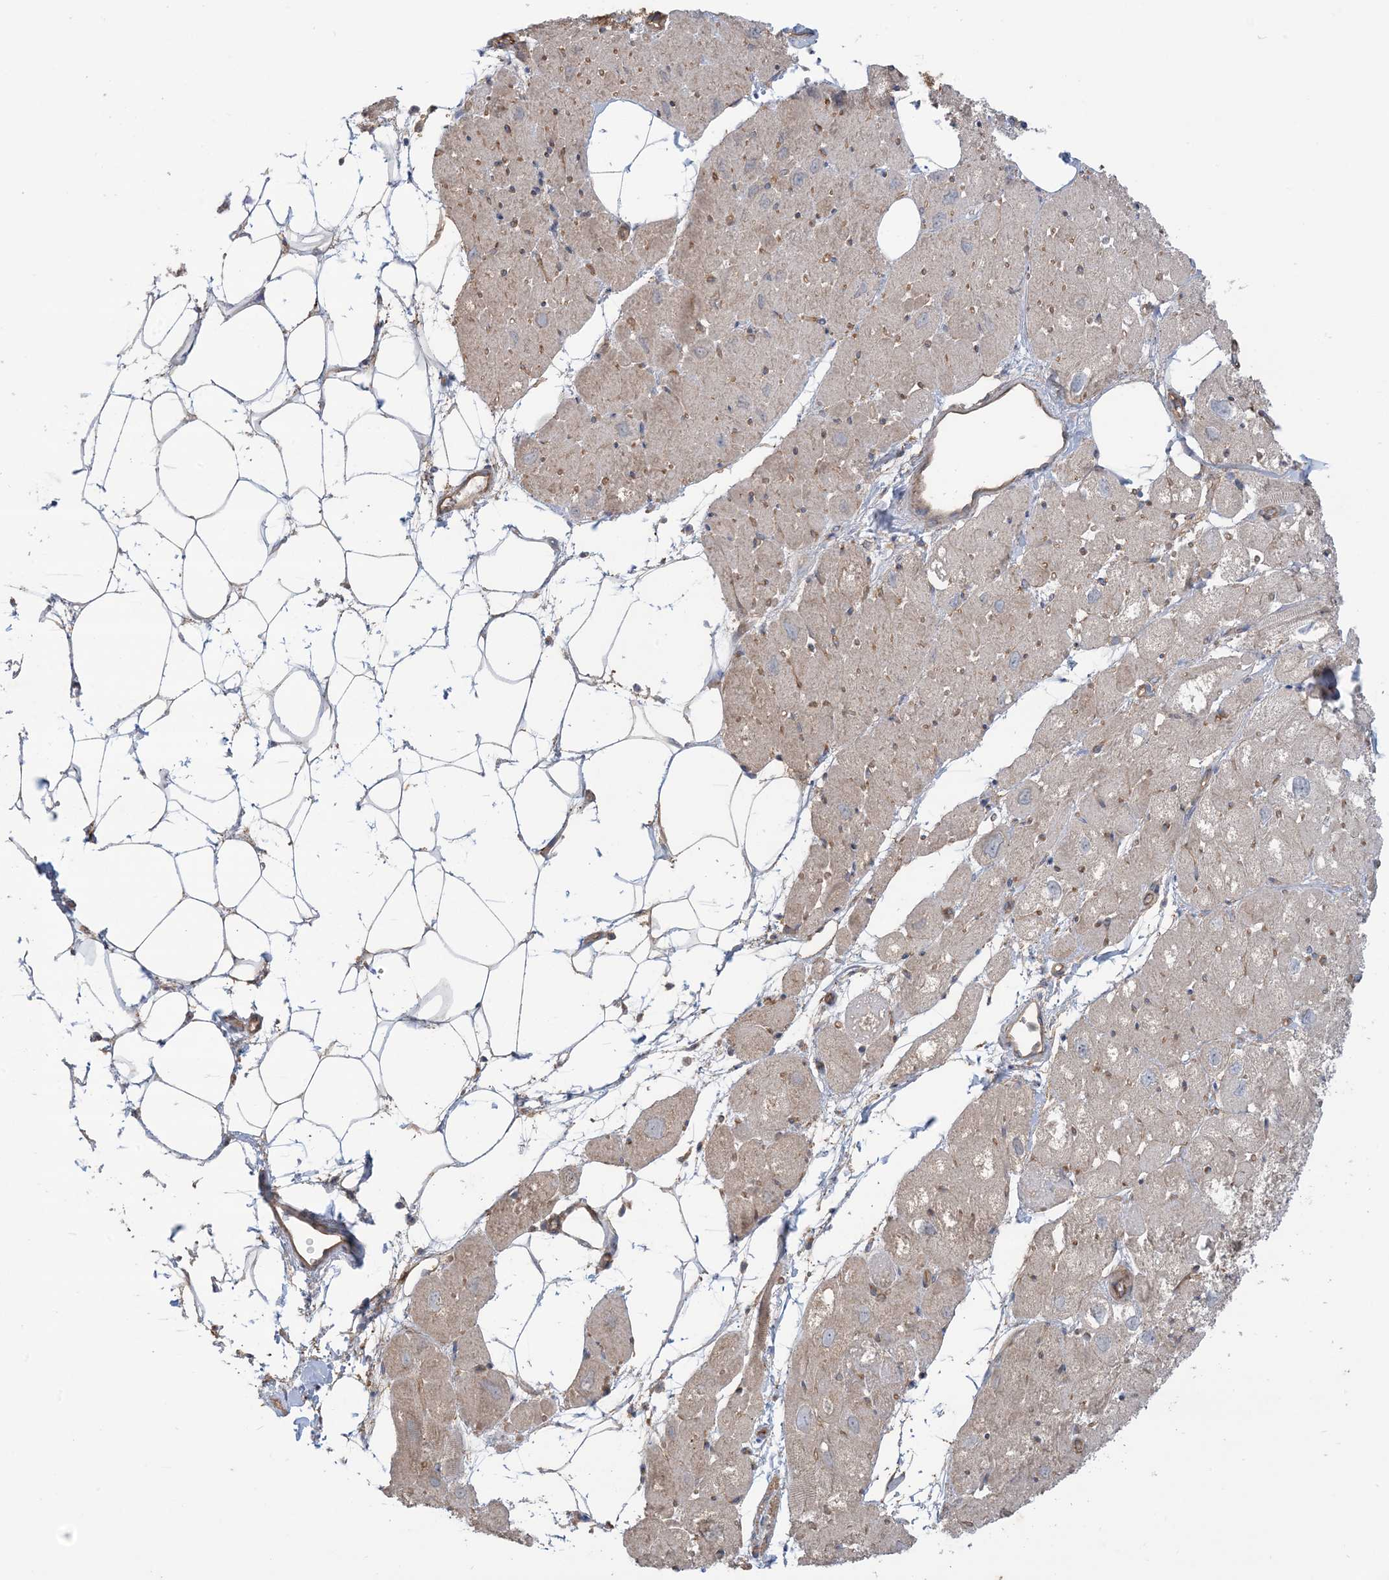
{"staining": {"intensity": "weak", "quantity": ">75%", "location": "cytoplasmic/membranous"}, "tissue": "heart muscle", "cell_type": "Cardiomyocytes", "image_type": "normal", "snomed": [{"axis": "morphology", "description": "Normal tissue, NOS"}, {"axis": "topography", "description": "Heart"}], "caption": "Normal heart muscle was stained to show a protein in brown. There is low levels of weak cytoplasmic/membranous positivity in approximately >75% of cardiomyocytes. Nuclei are stained in blue.", "gene": "CCNY", "patient": {"sex": "male", "age": 50}}